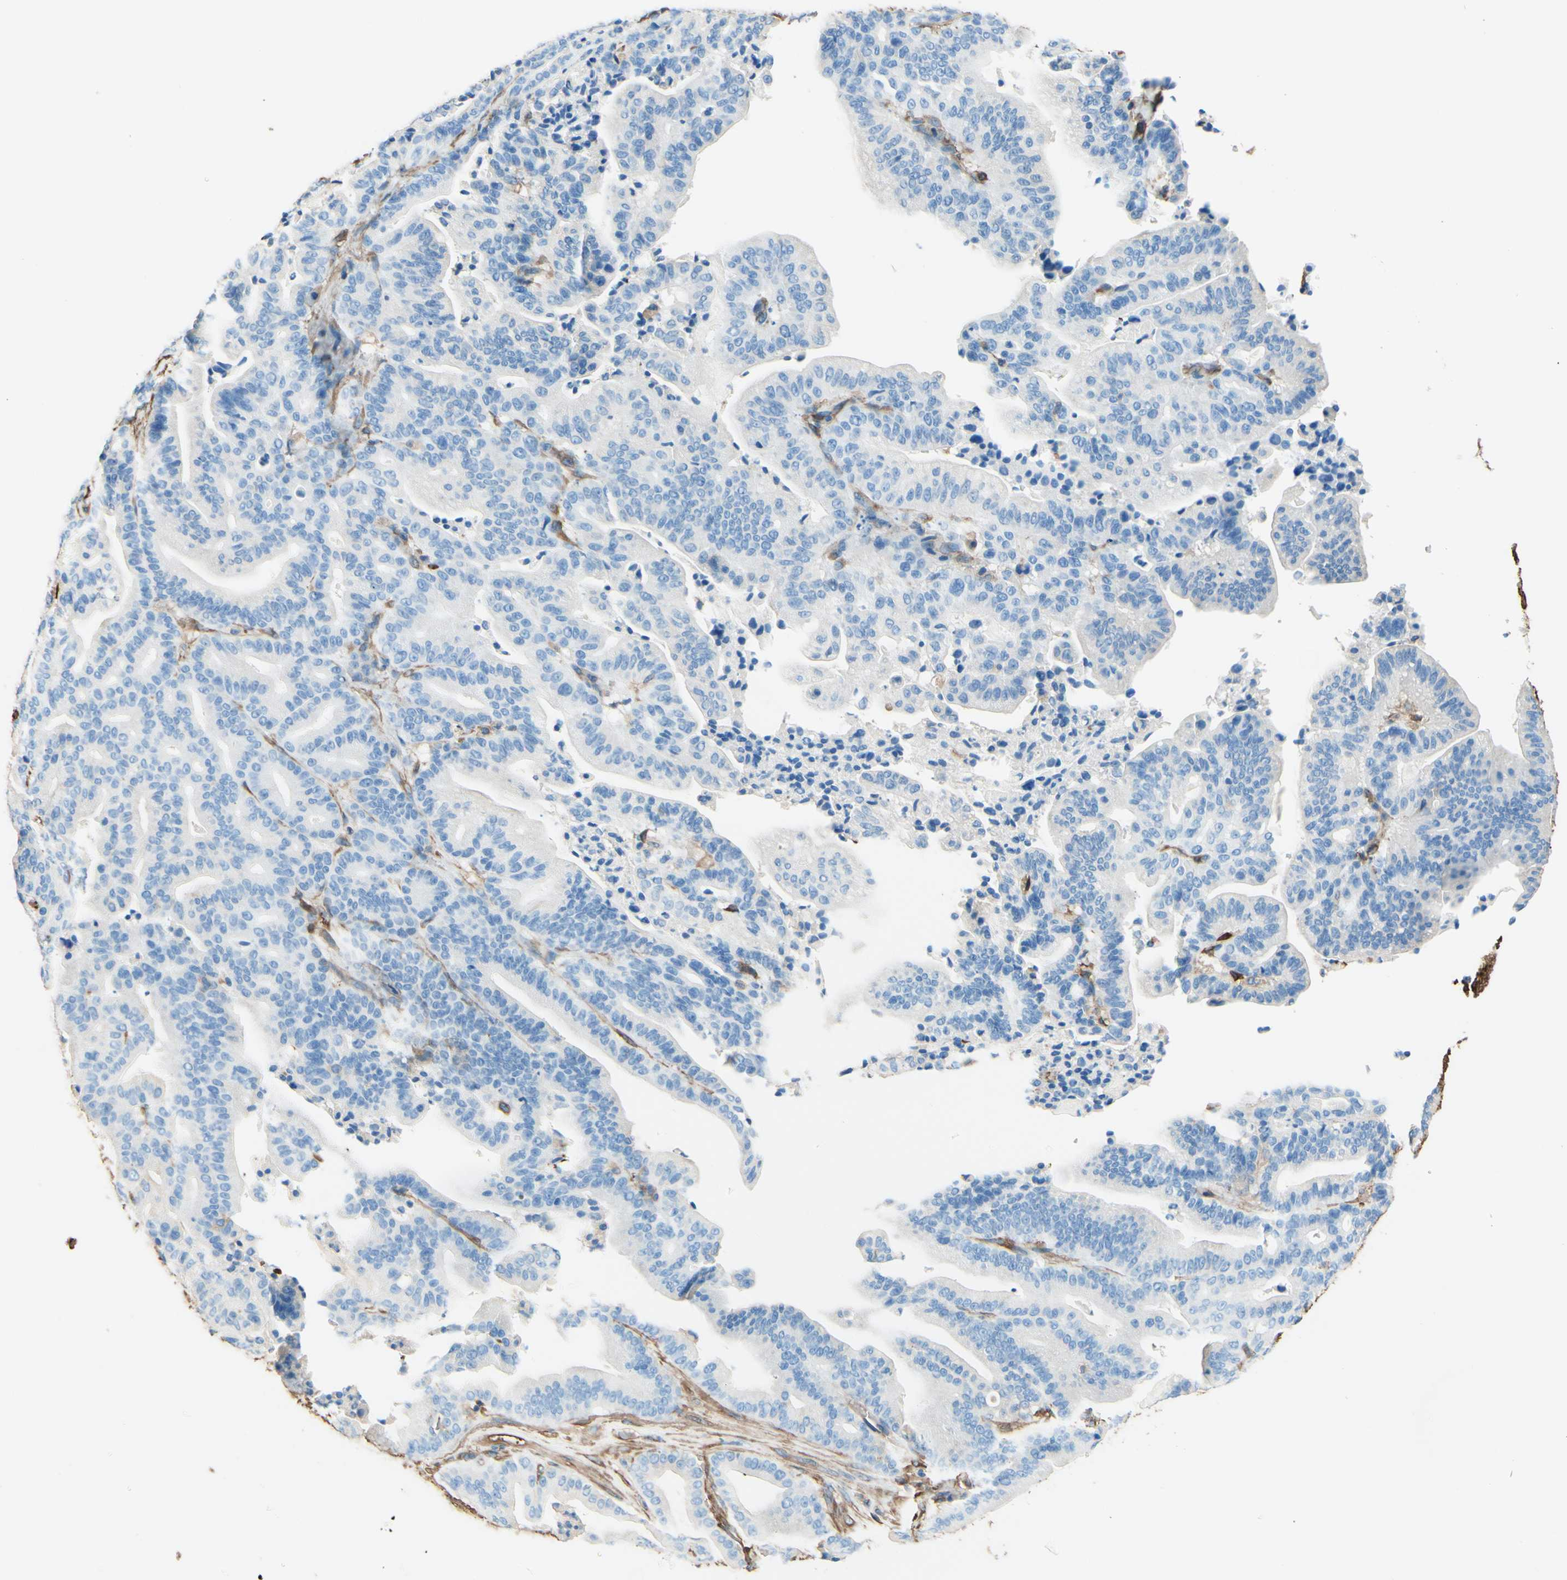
{"staining": {"intensity": "negative", "quantity": "none", "location": "none"}, "tissue": "pancreatic cancer", "cell_type": "Tumor cells", "image_type": "cancer", "snomed": [{"axis": "morphology", "description": "Adenocarcinoma, NOS"}, {"axis": "topography", "description": "Pancreas"}], "caption": "Immunohistochemical staining of human adenocarcinoma (pancreatic) exhibits no significant staining in tumor cells. Nuclei are stained in blue.", "gene": "DPYSL3", "patient": {"sex": "male", "age": 63}}